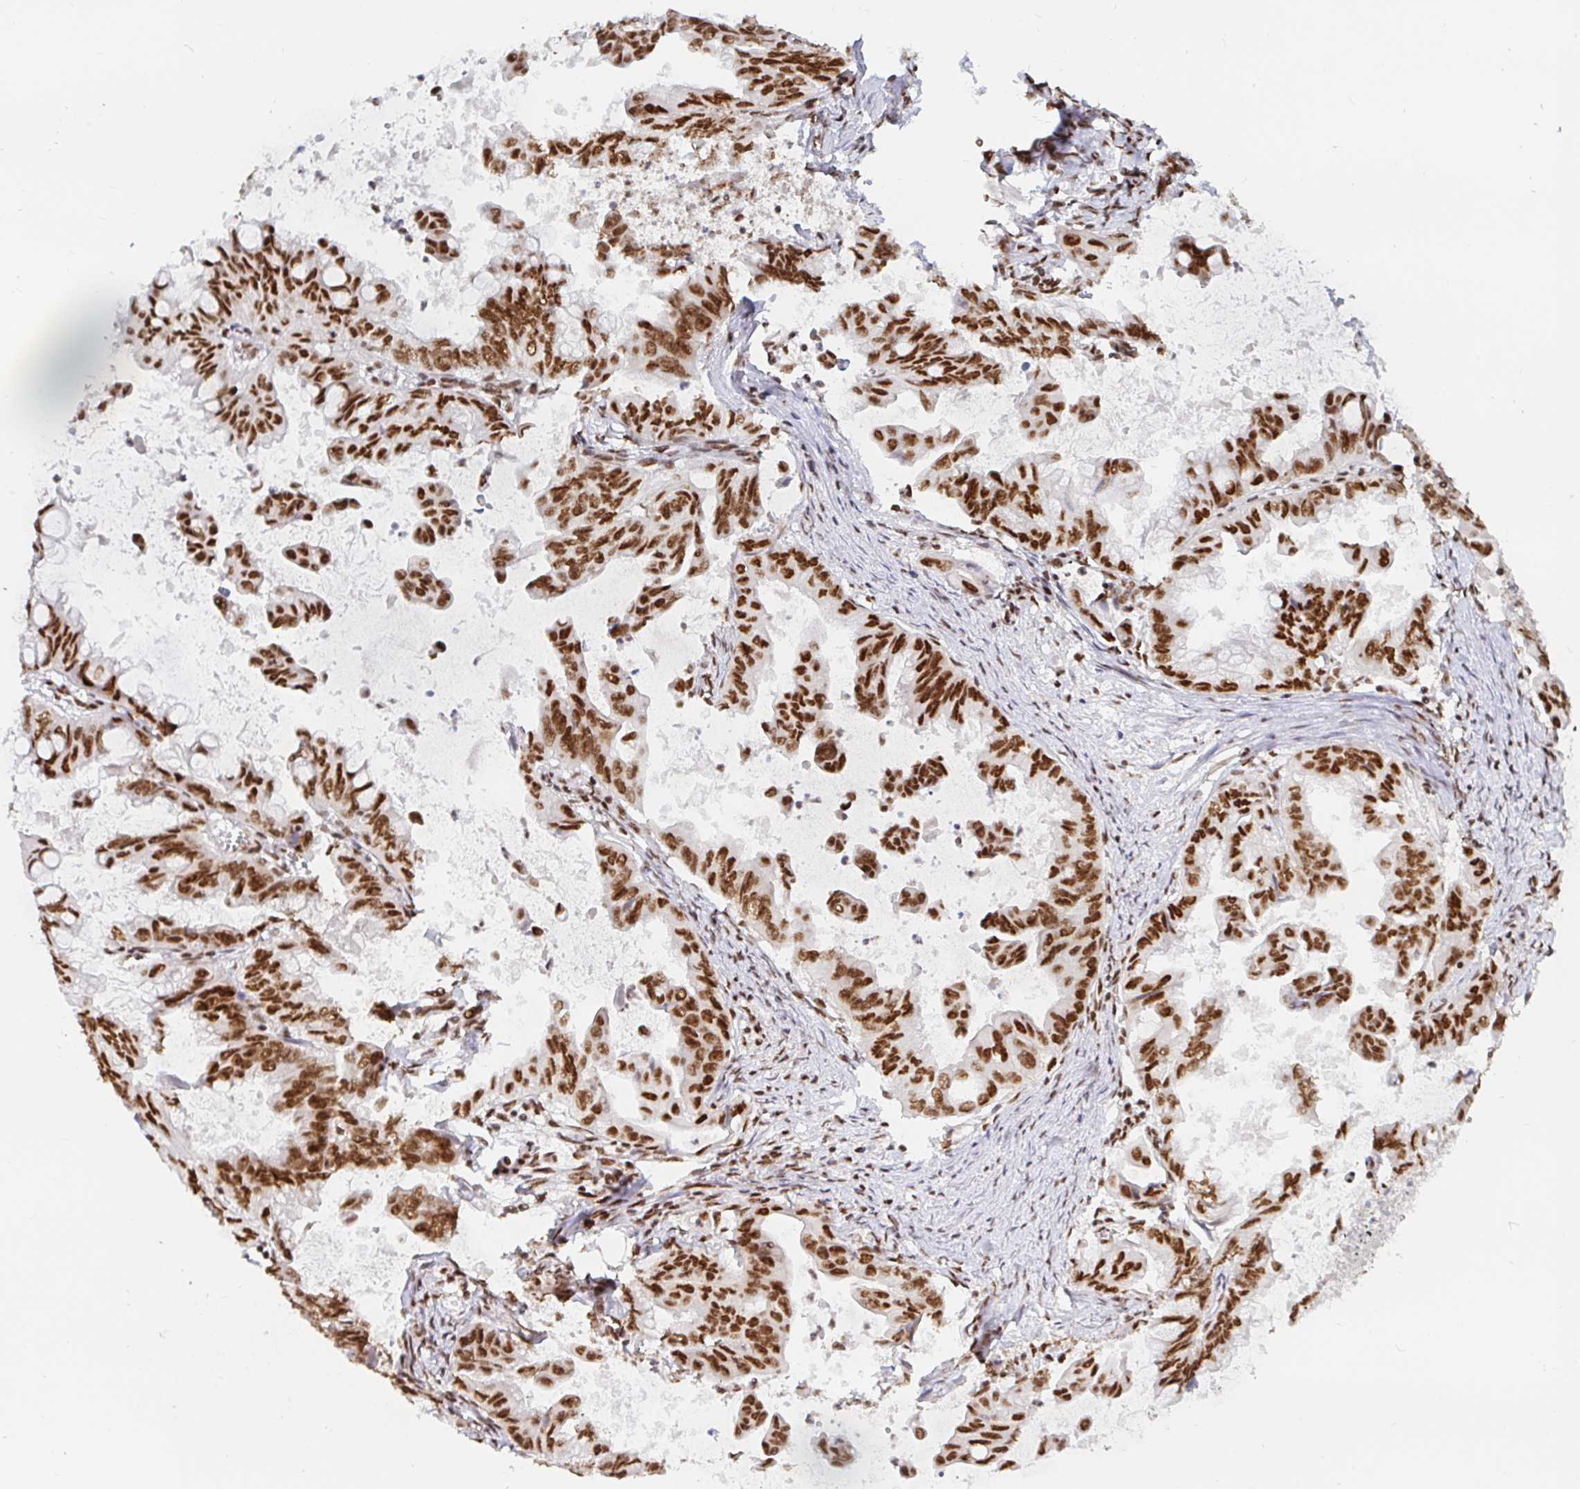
{"staining": {"intensity": "strong", "quantity": ">75%", "location": "nuclear"}, "tissue": "stomach cancer", "cell_type": "Tumor cells", "image_type": "cancer", "snomed": [{"axis": "morphology", "description": "Adenocarcinoma, NOS"}, {"axis": "topography", "description": "Stomach, upper"}], "caption": "This image demonstrates adenocarcinoma (stomach) stained with immunohistochemistry (IHC) to label a protein in brown. The nuclear of tumor cells show strong positivity for the protein. Nuclei are counter-stained blue.", "gene": "RBMX", "patient": {"sex": "male", "age": 80}}